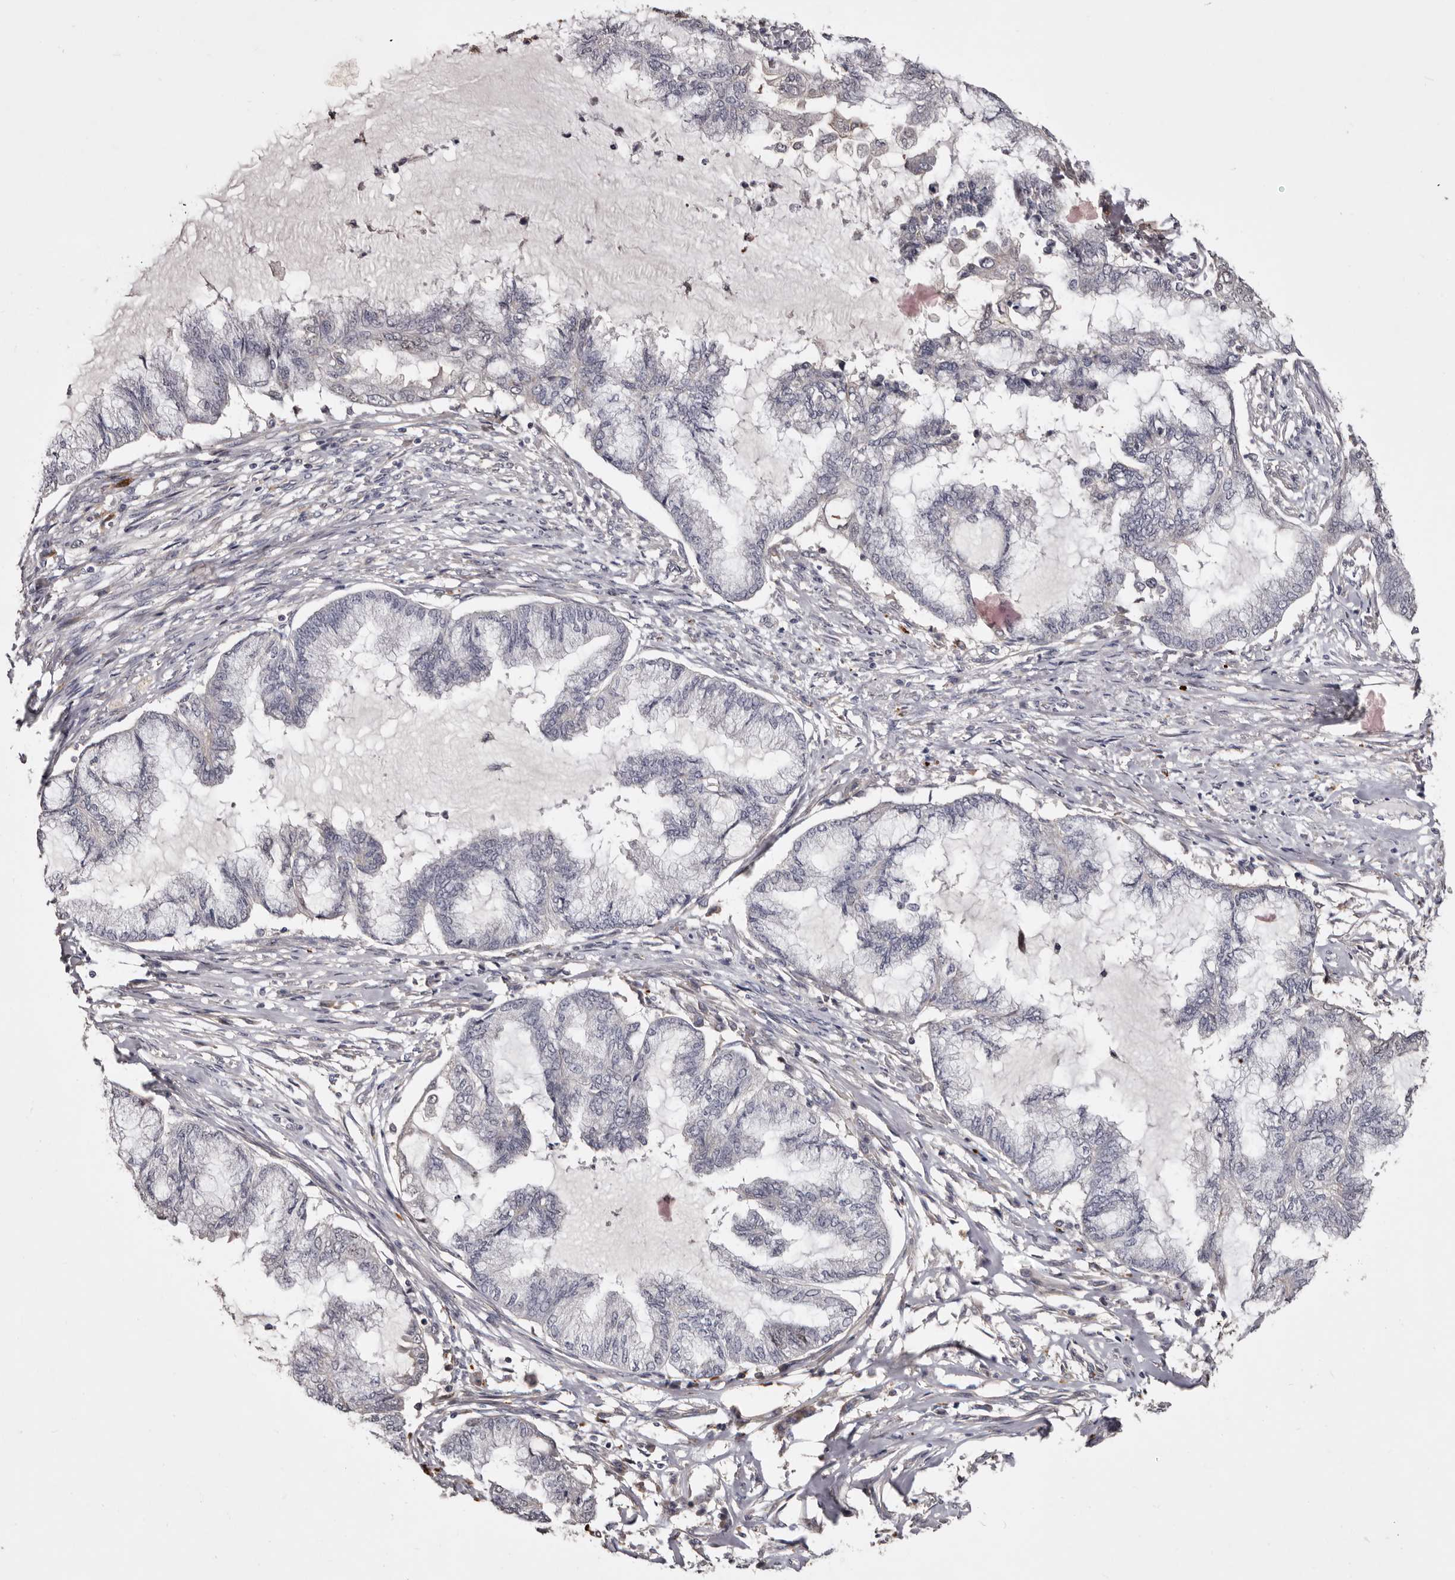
{"staining": {"intensity": "negative", "quantity": "none", "location": "none"}, "tissue": "endometrial cancer", "cell_type": "Tumor cells", "image_type": "cancer", "snomed": [{"axis": "morphology", "description": "Adenocarcinoma, NOS"}, {"axis": "topography", "description": "Endometrium"}], "caption": "This is an immunohistochemistry (IHC) image of endometrial cancer (adenocarcinoma). There is no positivity in tumor cells.", "gene": "SLC10A4", "patient": {"sex": "female", "age": 86}}